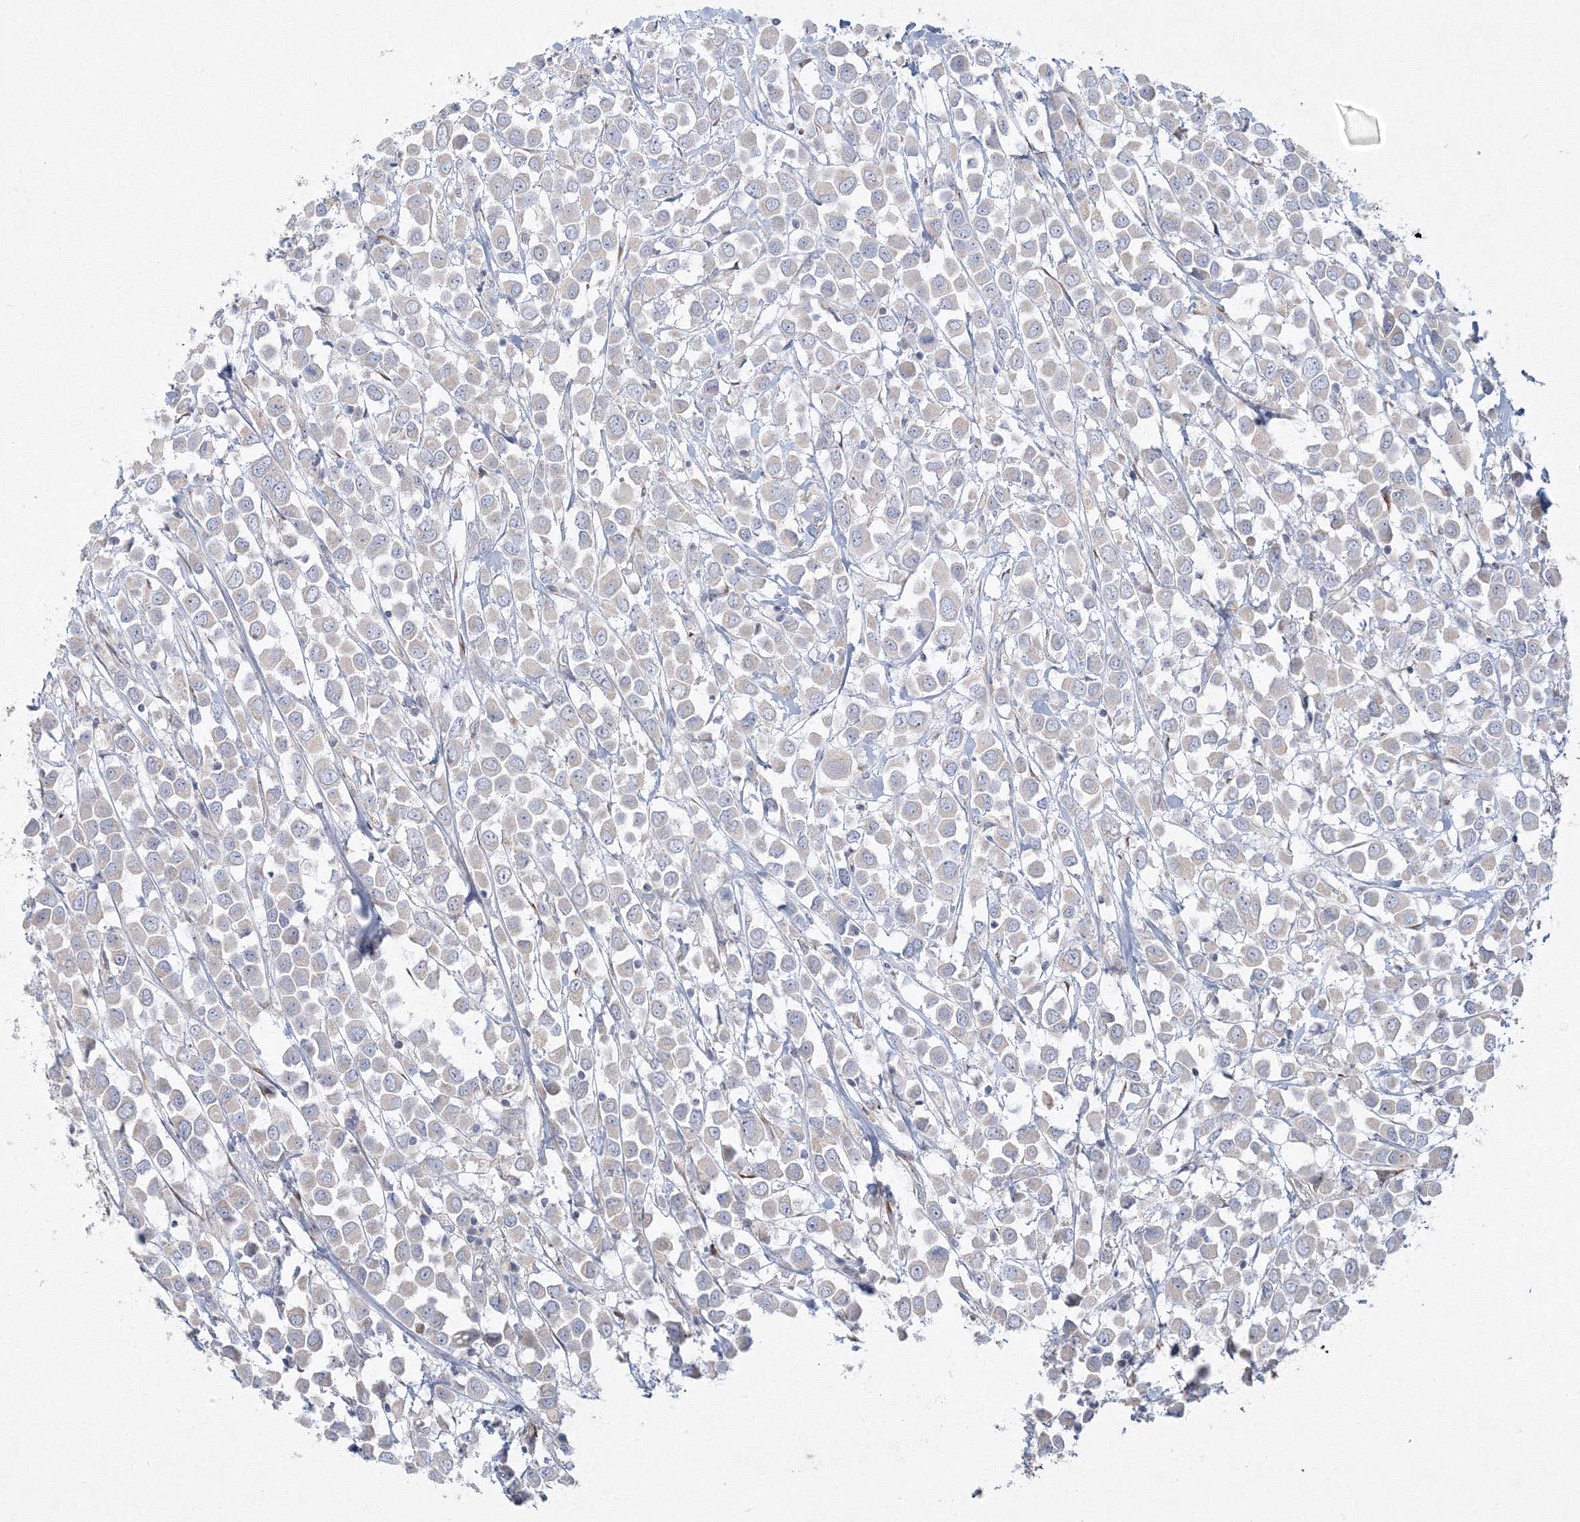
{"staining": {"intensity": "negative", "quantity": "none", "location": "none"}, "tissue": "breast cancer", "cell_type": "Tumor cells", "image_type": "cancer", "snomed": [{"axis": "morphology", "description": "Duct carcinoma"}, {"axis": "topography", "description": "Breast"}], "caption": "Tumor cells are negative for brown protein staining in infiltrating ductal carcinoma (breast).", "gene": "WDR49", "patient": {"sex": "female", "age": 61}}